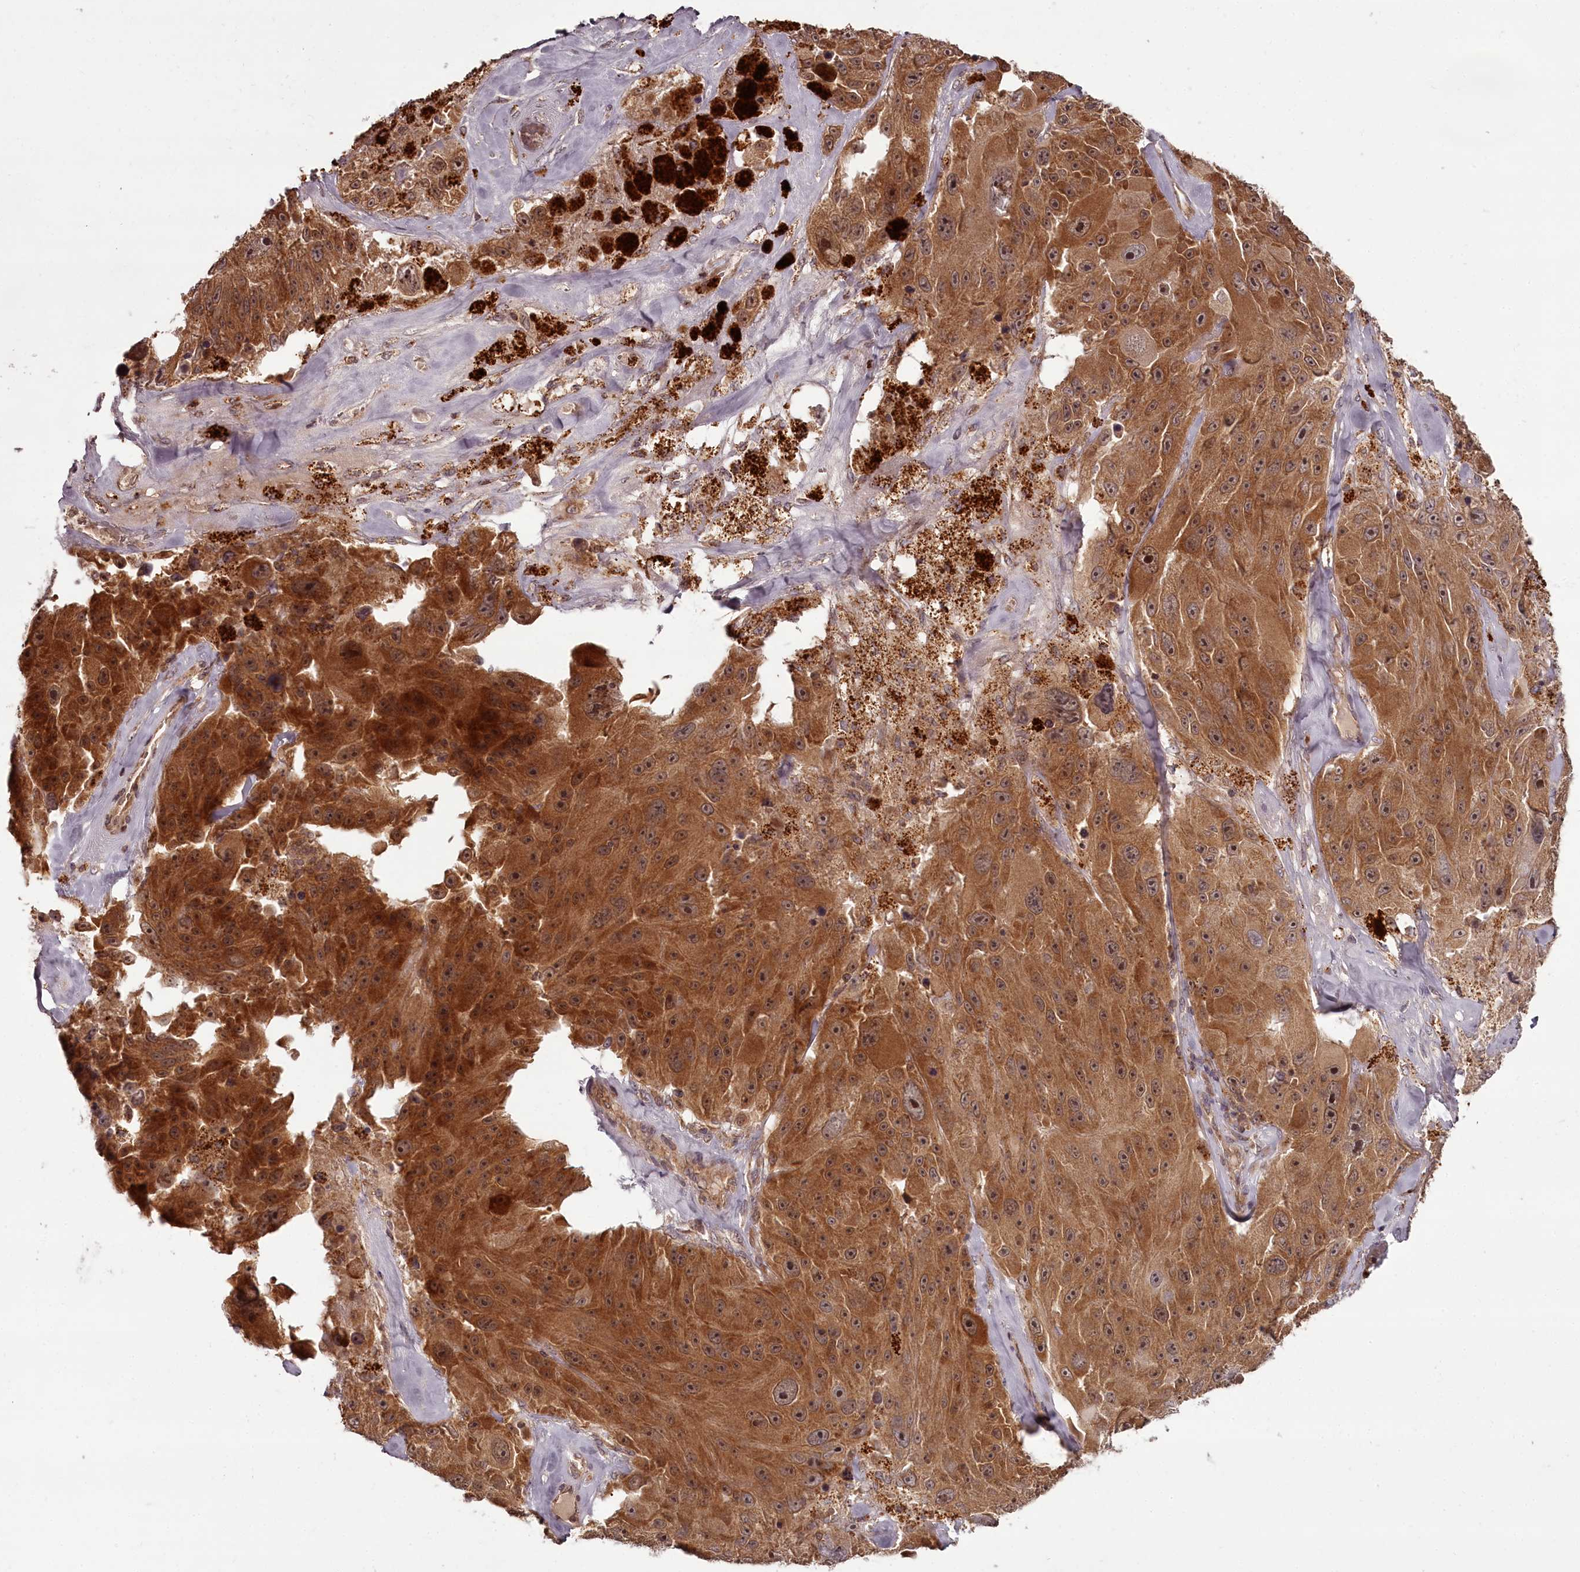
{"staining": {"intensity": "moderate", "quantity": ">75%", "location": "cytoplasmic/membranous"}, "tissue": "melanoma", "cell_type": "Tumor cells", "image_type": "cancer", "snomed": [{"axis": "morphology", "description": "Malignant melanoma, Metastatic site"}, {"axis": "topography", "description": "Lymph node"}], "caption": "Human malignant melanoma (metastatic site) stained for a protein (brown) reveals moderate cytoplasmic/membranous positive positivity in about >75% of tumor cells.", "gene": "PCBP2", "patient": {"sex": "male", "age": 62}}